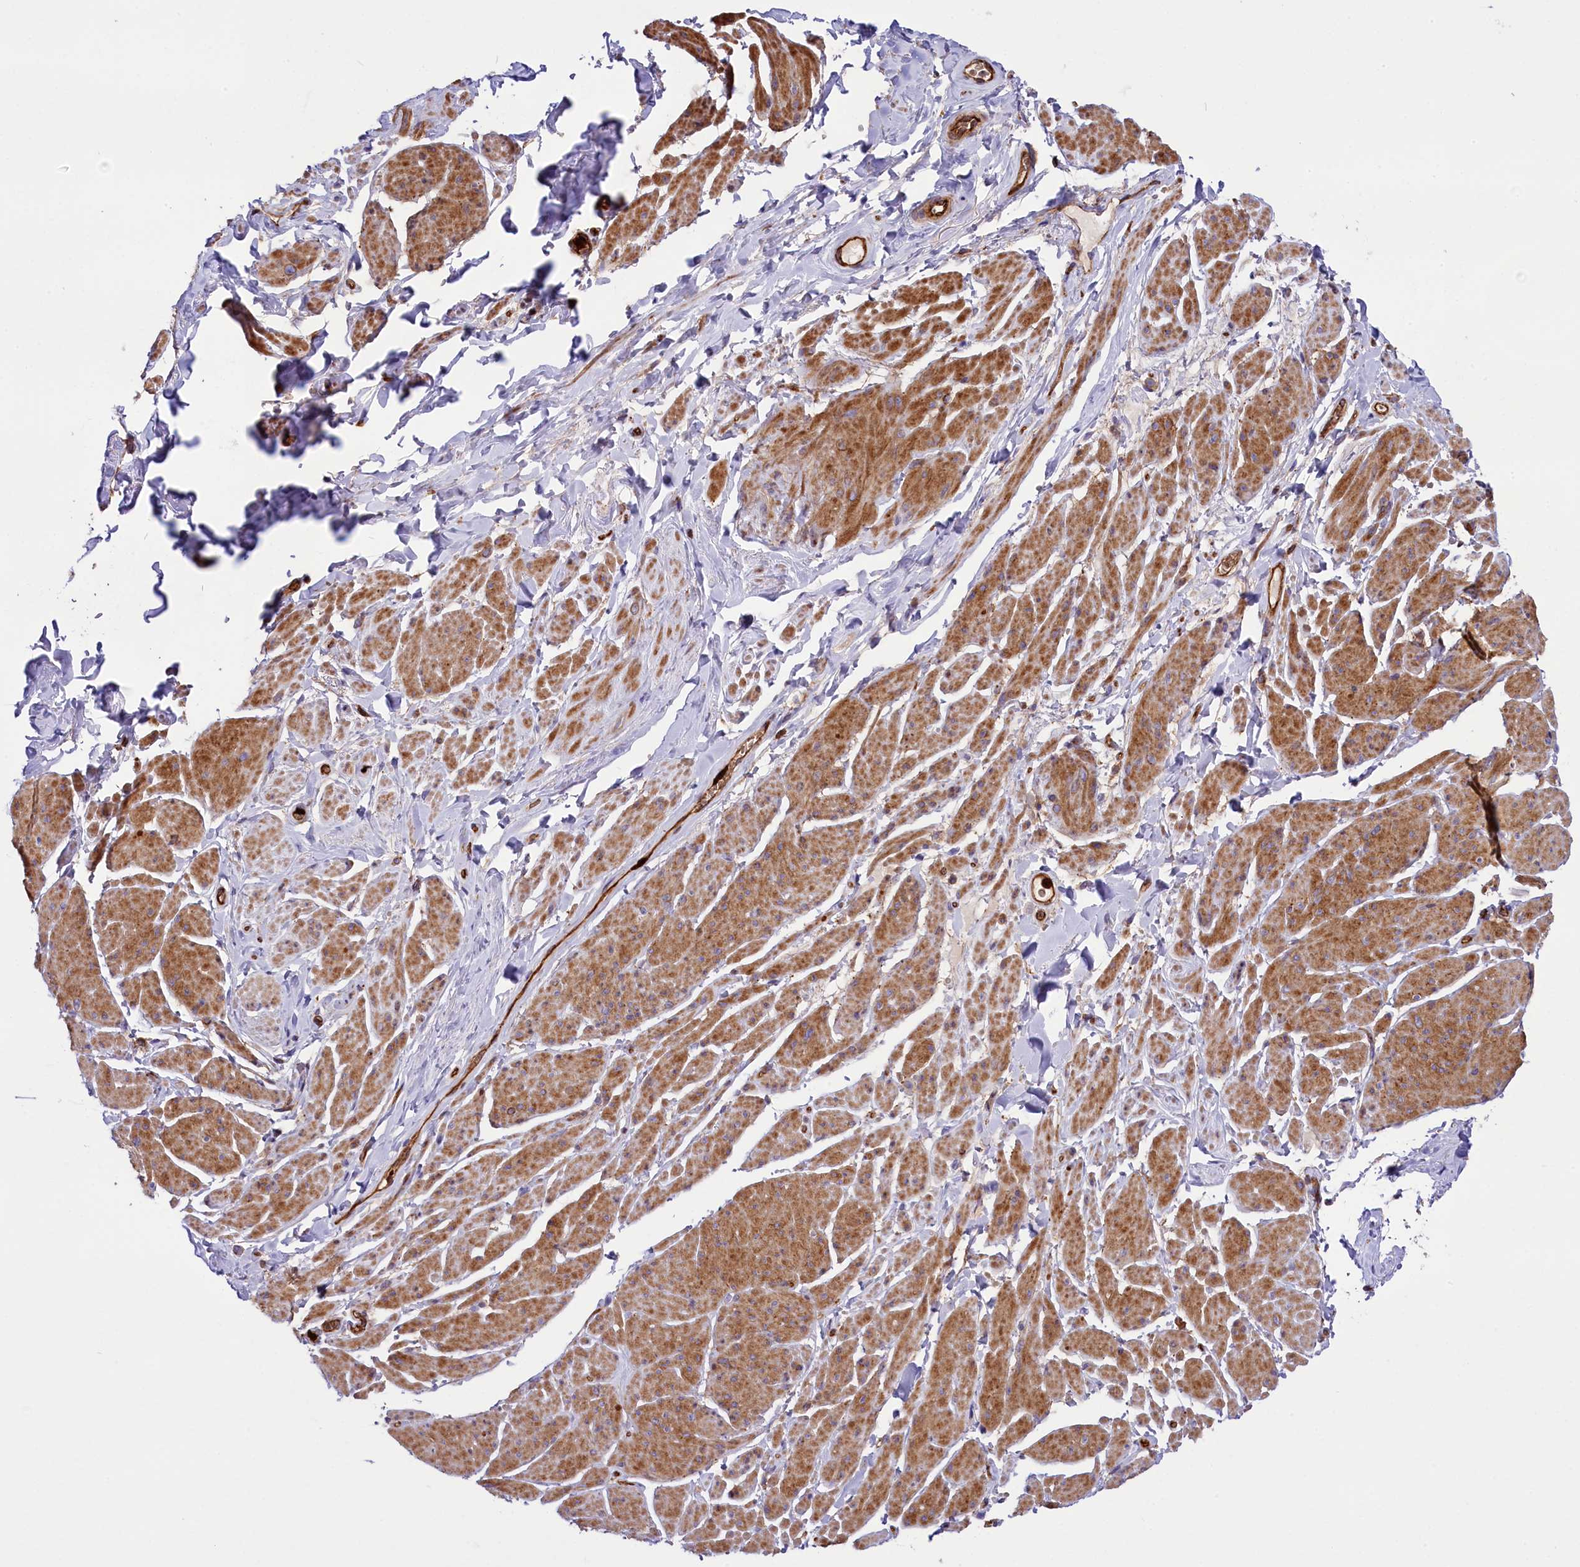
{"staining": {"intensity": "moderate", "quantity": "25%-75%", "location": "cytoplasmic/membranous"}, "tissue": "smooth muscle", "cell_type": "Smooth muscle cells", "image_type": "normal", "snomed": [{"axis": "morphology", "description": "Normal tissue, NOS"}, {"axis": "topography", "description": "Smooth muscle"}, {"axis": "topography", "description": "Peripheral nerve tissue"}], "caption": "Moderate cytoplasmic/membranous positivity for a protein is appreciated in approximately 25%-75% of smooth muscle cells of unremarkable smooth muscle using immunohistochemistry (IHC).", "gene": "CD99L2", "patient": {"sex": "male", "age": 69}}